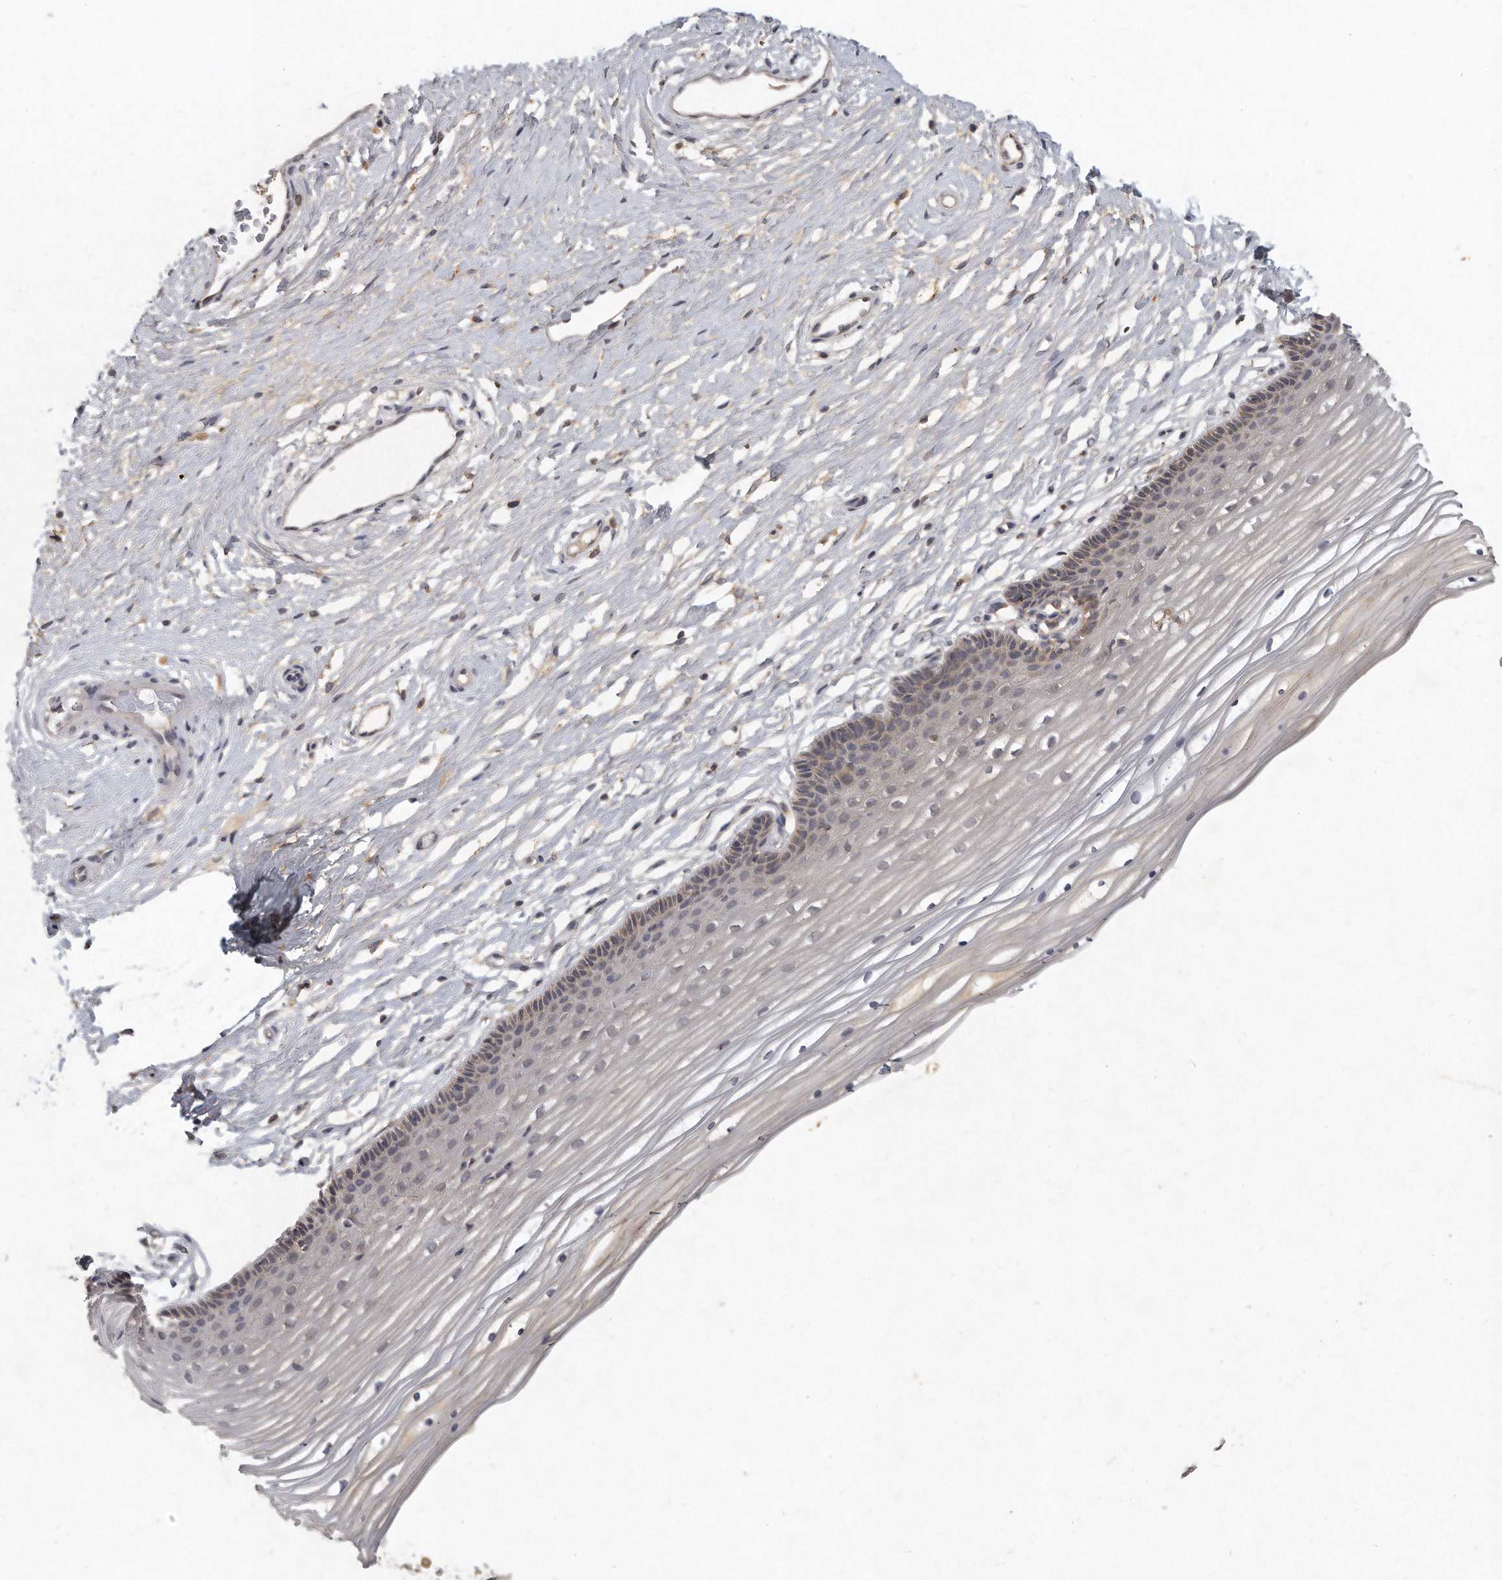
{"staining": {"intensity": "moderate", "quantity": "25%-75%", "location": "cytoplasmic/membranous"}, "tissue": "vagina", "cell_type": "Squamous epithelial cells", "image_type": "normal", "snomed": [{"axis": "morphology", "description": "Normal tissue, NOS"}, {"axis": "topography", "description": "Vagina"}, {"axis": "topography", "description": "Cervix"}], "caption": "Immunohistochemistry (IHC) (DAB) staining of unremarkable vagina exhibits moderate cytoplasmic/membranous protein expression in about 25%-75% of squamous epithelial cells.", "gene": "LGALS8", "patient": {"sex": "female", "age": 40}}